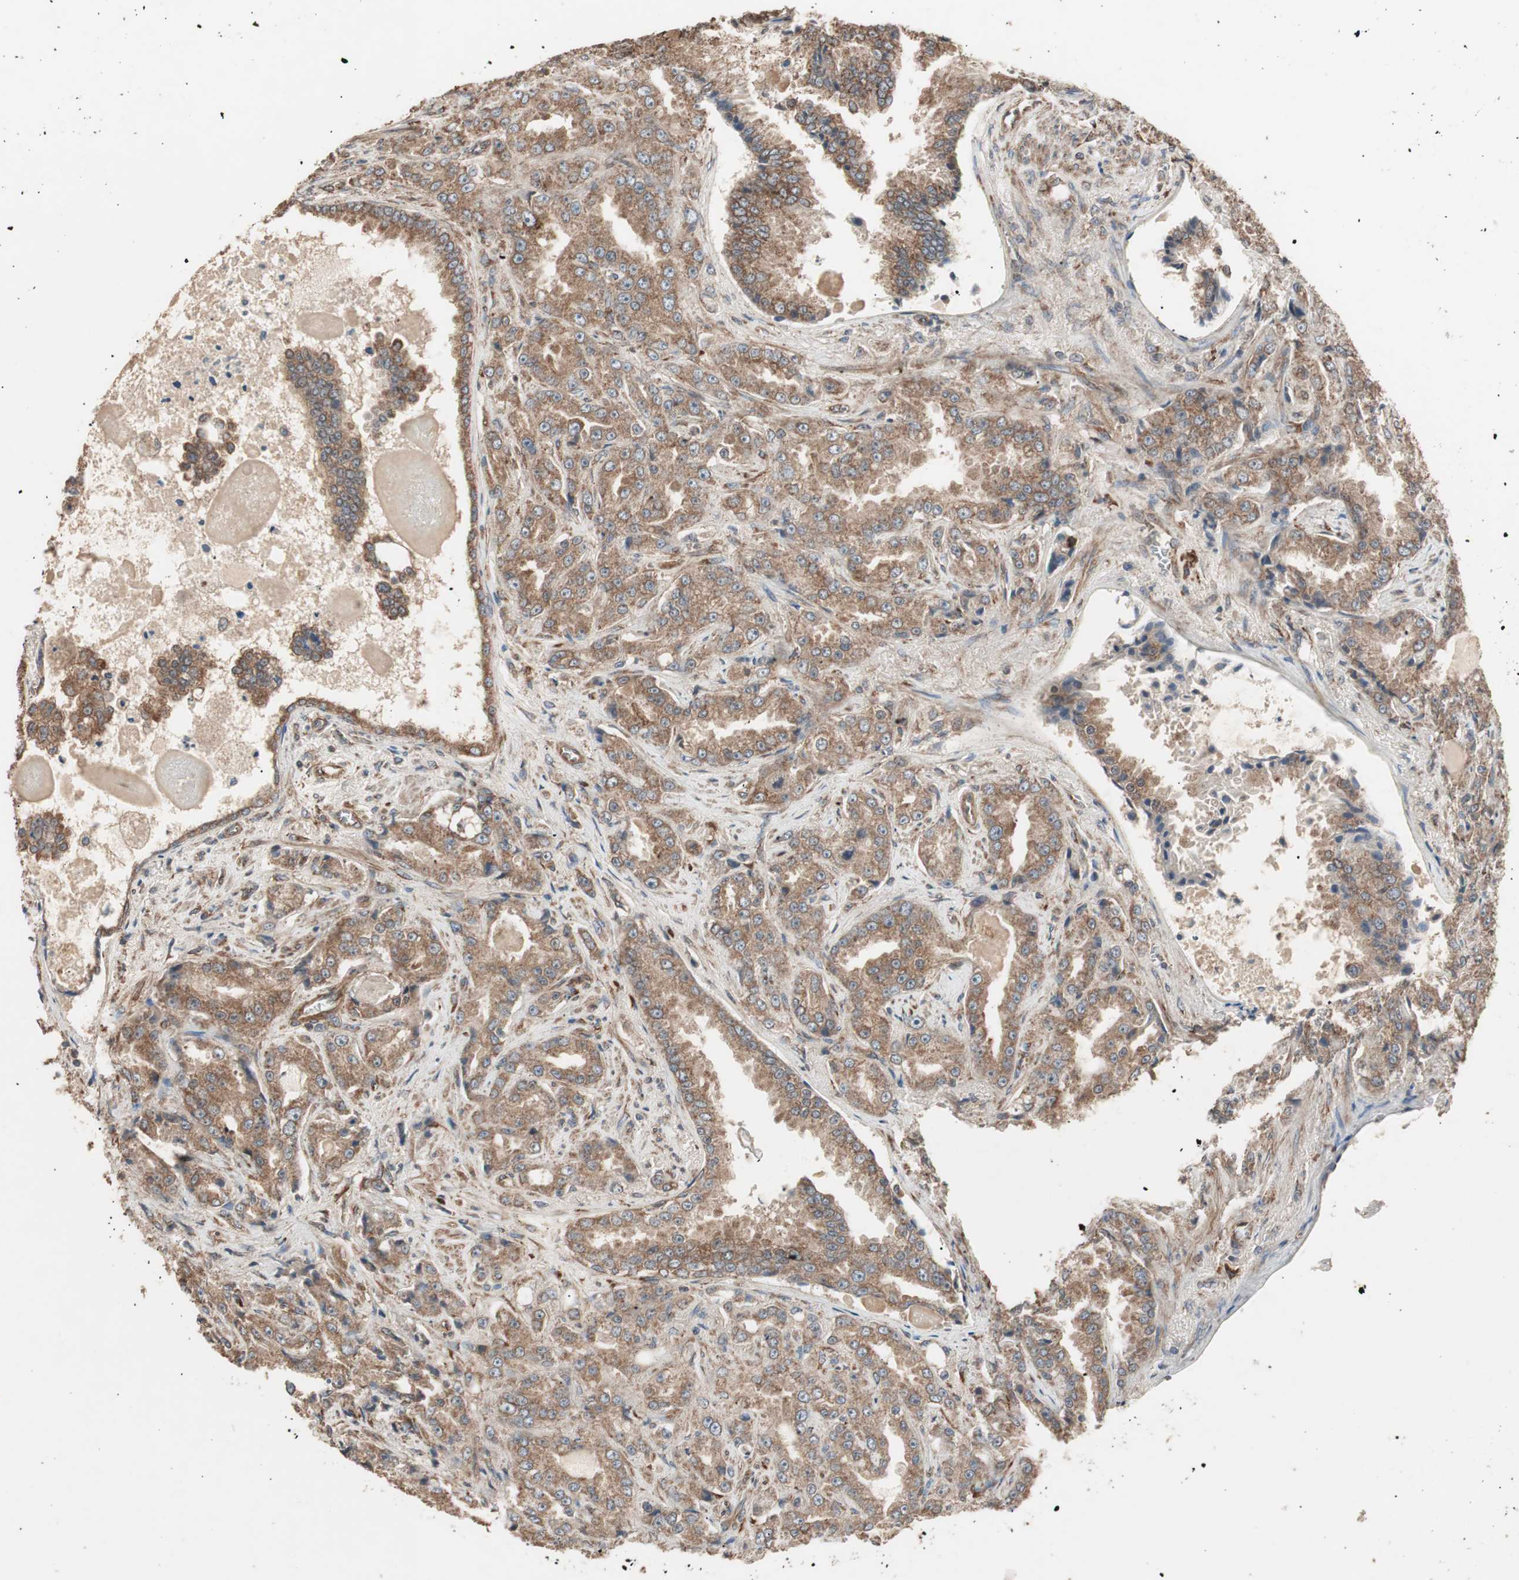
{"staining": {"intensity": "moderate", "quantity": ">75%", "location": "cytoplasmic/membranous"}, "tissue": "prostate cancer", "cell_type": "Tumor cells", "image_type": "cancer", "snomed": [{"axis": "morphology", "description": "Adenocarcinoma, High grade"}, {"axis": "topography", "description": "Prostate"}], "caption": "Protein staining shows moderate cytoplasmic/membranous positivity in approximately >75% of tumor cells in prostate cancer.", "gene": "LZTS1", "patient": {"sex": "male", "age": 73}}